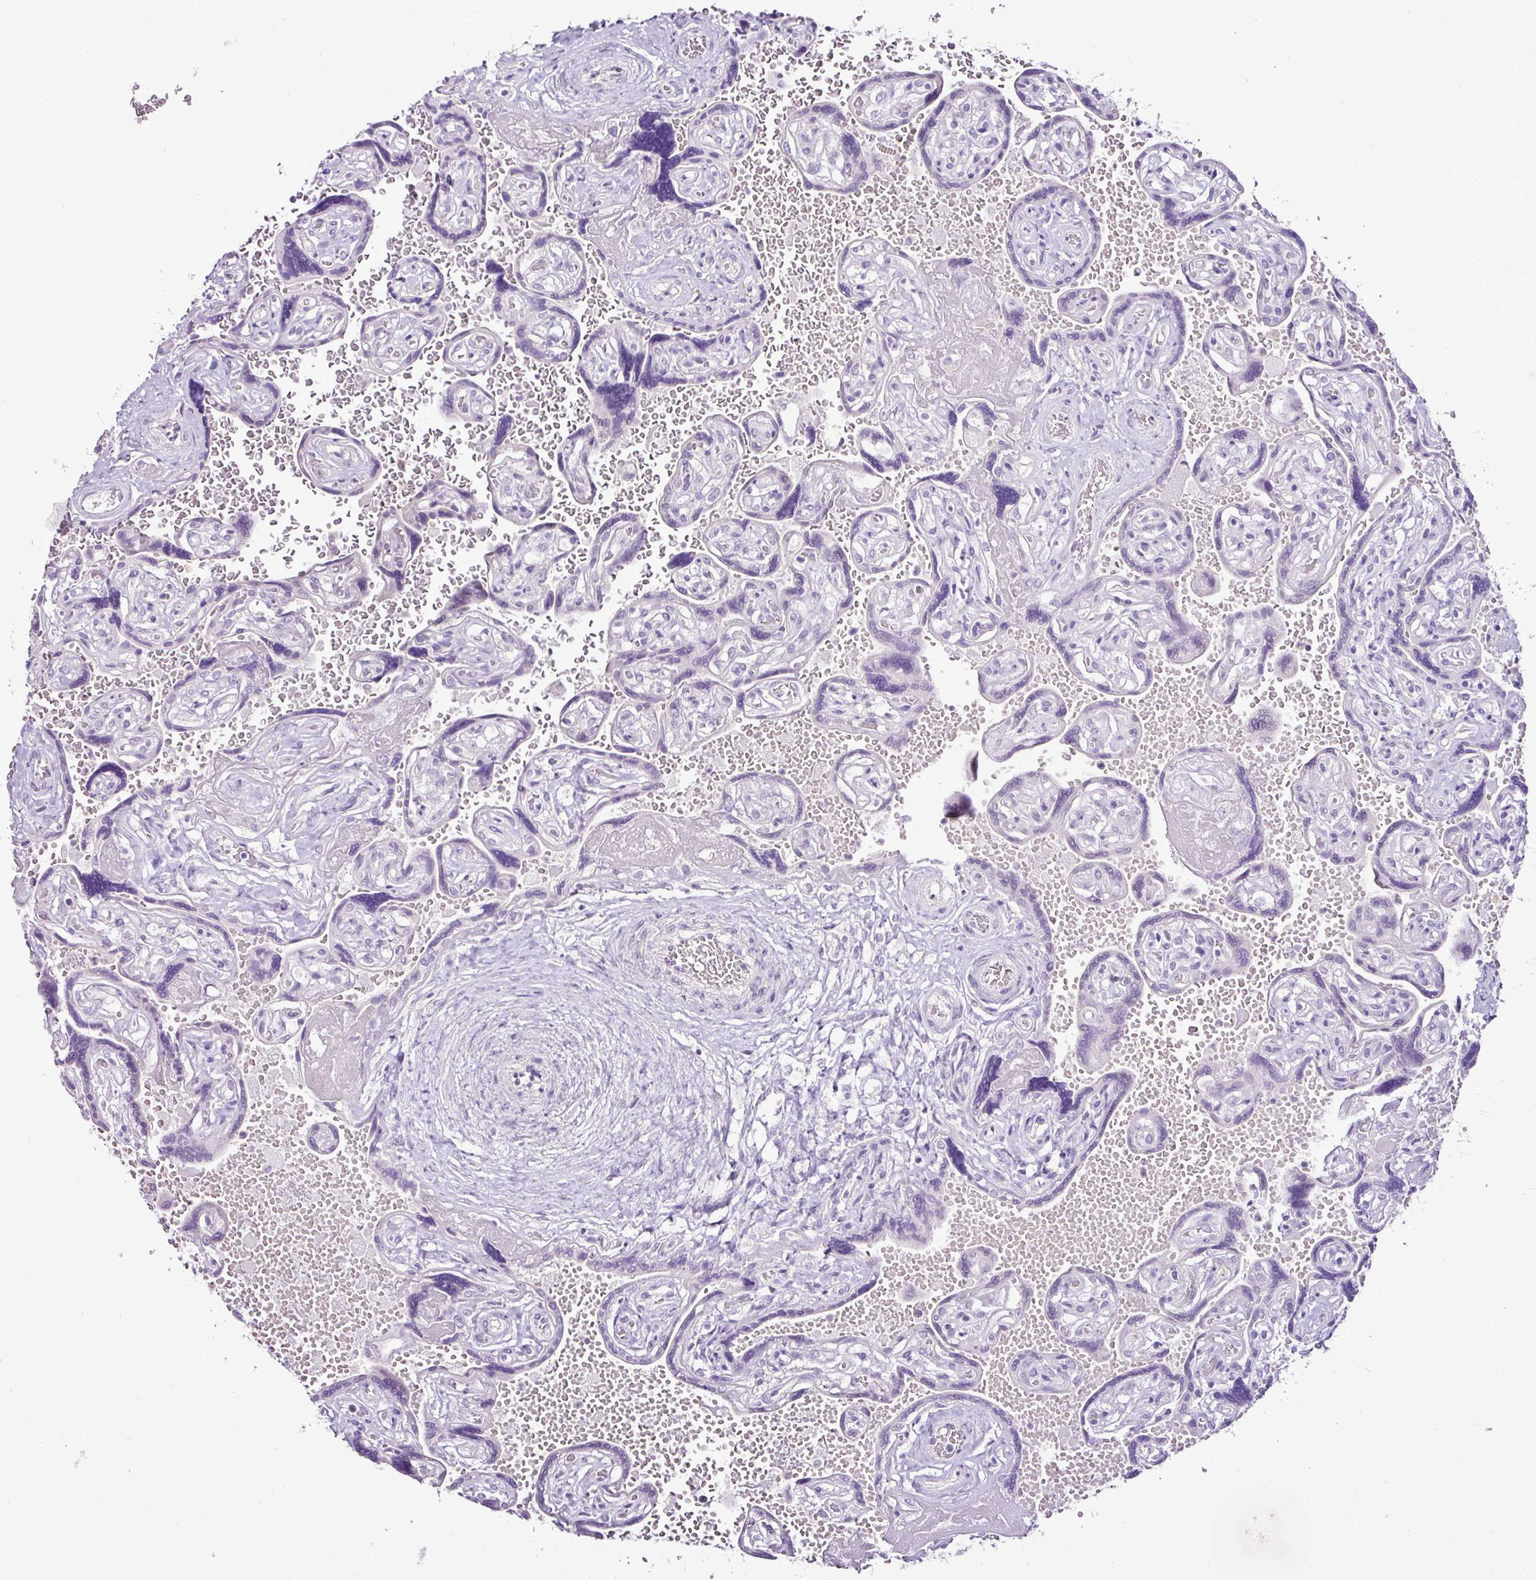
{"staining": {"intensity": "negative", "quantity": "none", "location": "none"}, "tissue": "placenta", "cell_type": "Decidual cells", "image_type": "normal", "snomed": [{"axis": "morphology", "description": "Normal tissue, NOS"}, {"axis": "topography", "description": "Placenta"}], "caption": "This is an IHC histopathology image of unremarkable placenta. There is no expression in decidual cells.", "gene": "ESR1", "patient": {"sex": "female", "age": 32}}